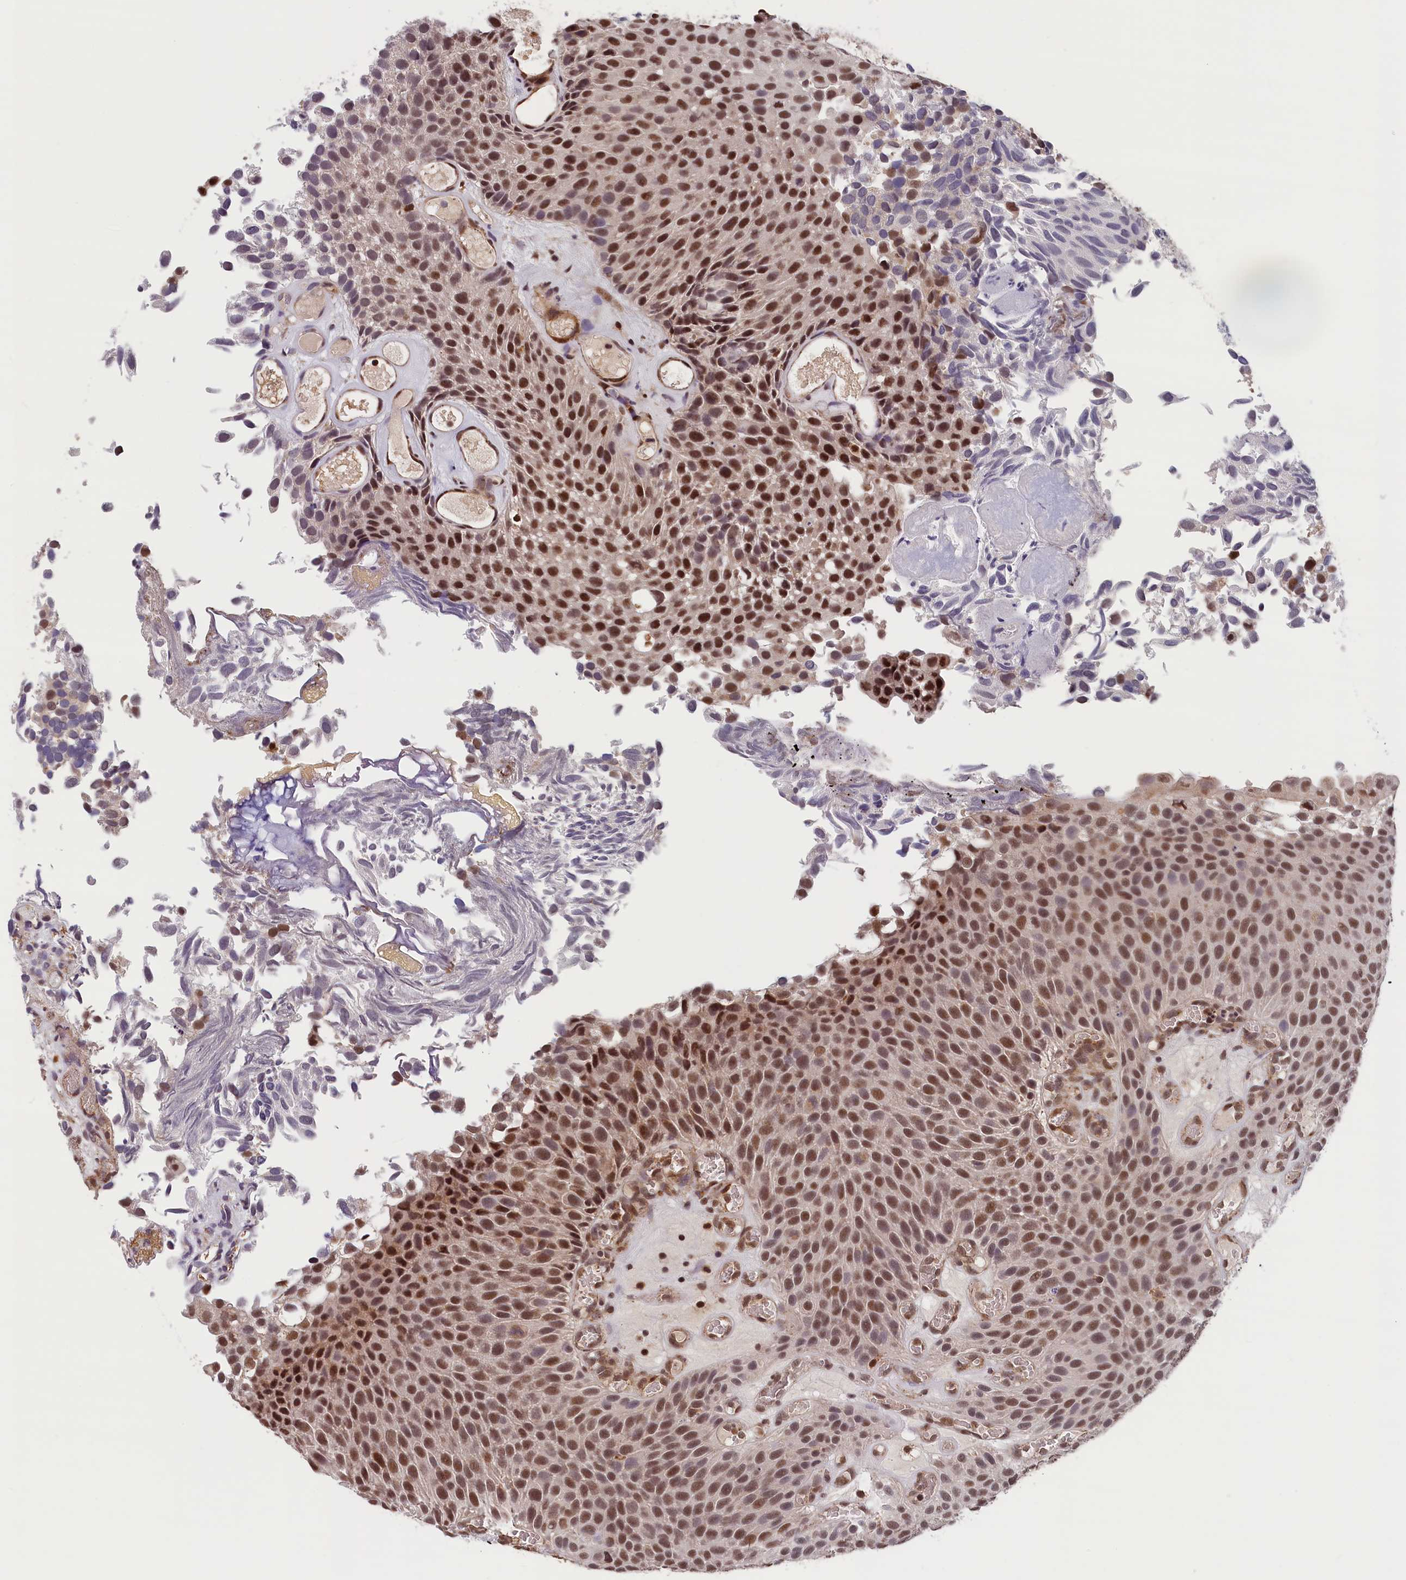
{"staining": {"intensity": "strong", "quantity": ">75%", "location": "nuclear"}, "tissue": "urothelial cancer", "cell_type": "Tumor cells", "image_type": "cancer", "snomed": [{"axis": "morphology", "description": "Urothelial carcinoma, Low grade"}, {"axis": "topography", "description": "Urinary bladder"}], "caption": "This is a micrograph of immunohistochemistry staining of urothelial cancer, which shows strong staining in the nuclear of tumor cells.", "gene": "KCNK6", "patient": {"sex": "male", "age": 89}}